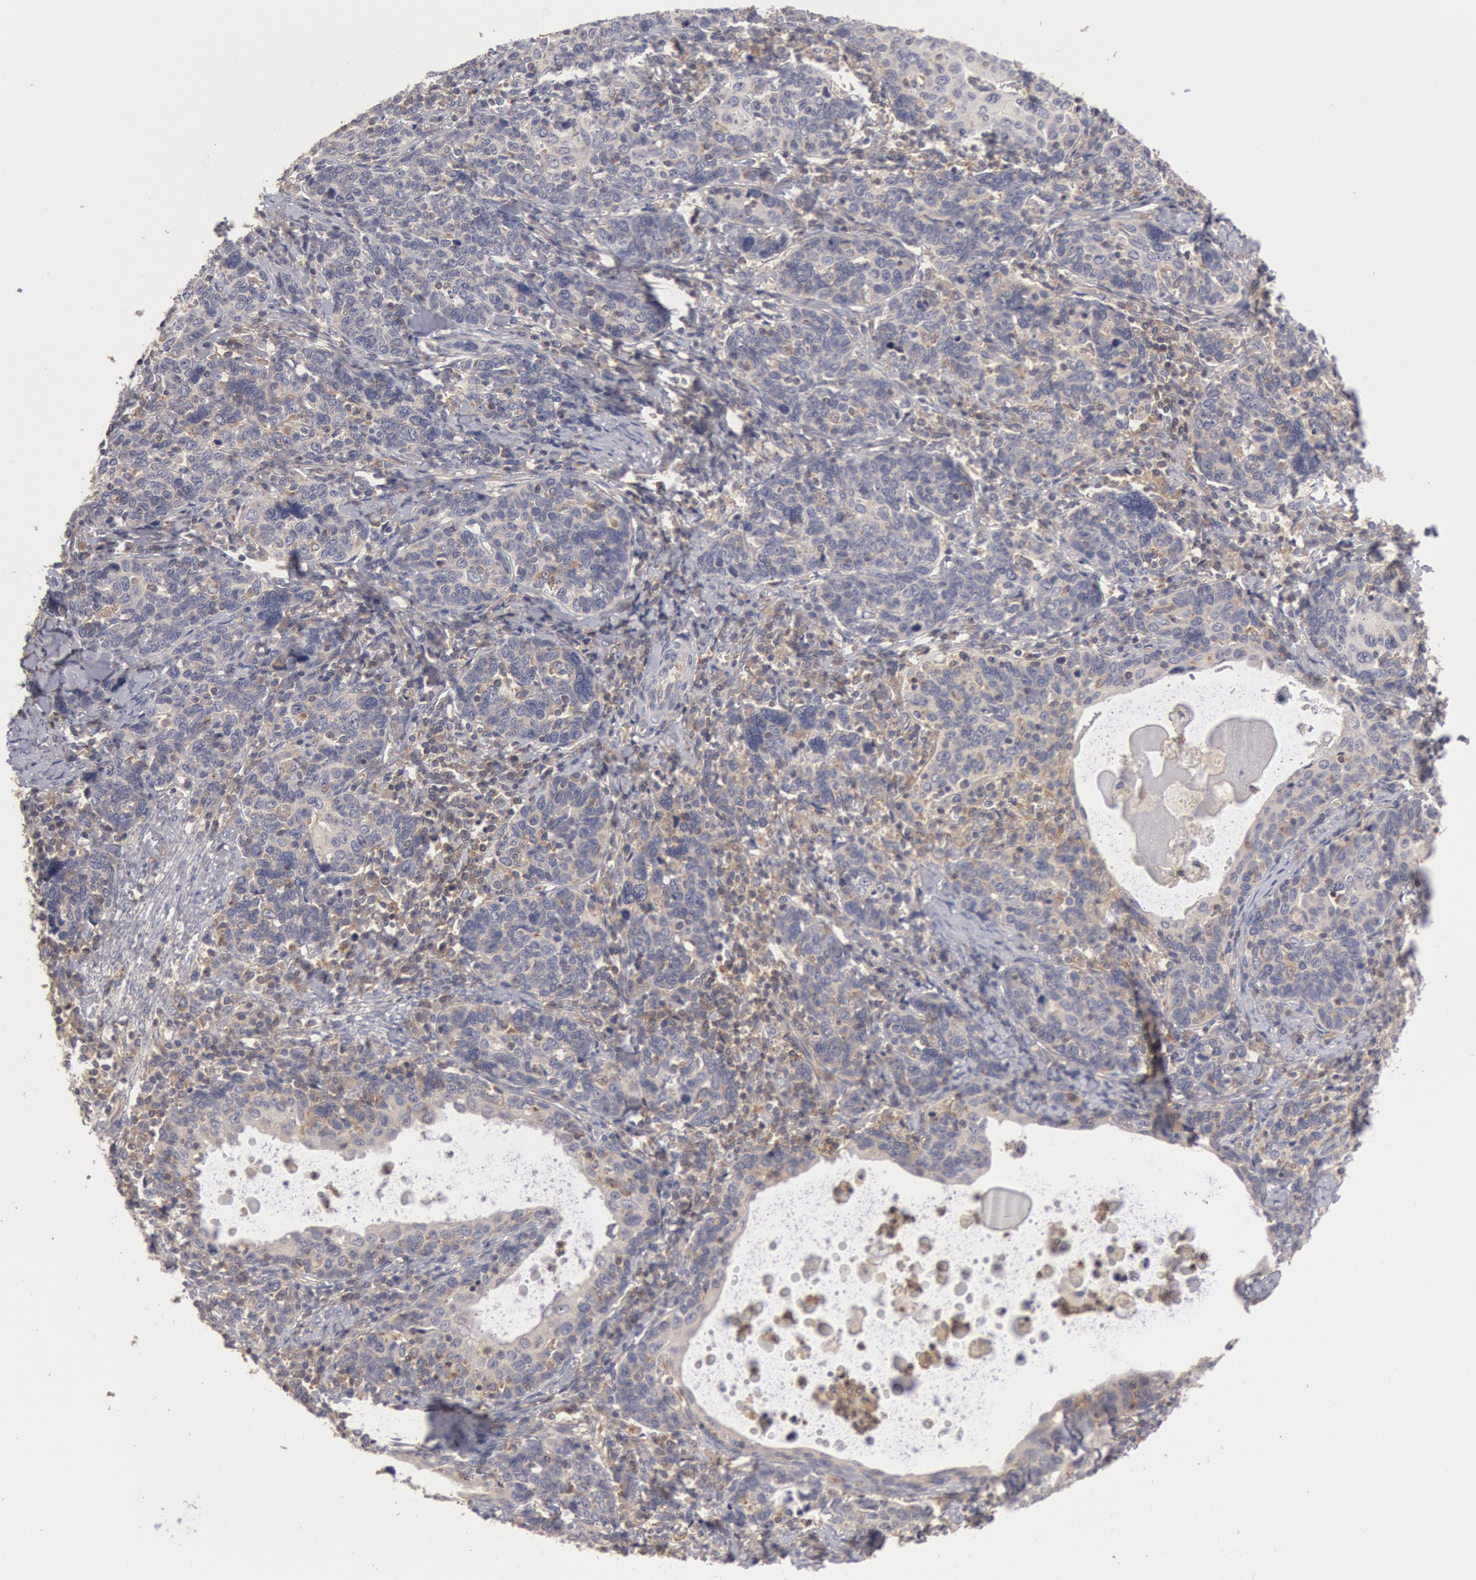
{"staining": {"intensity": "weak", "quantity": "<25%", "location": "cytoplasmic/membranous"}, "tissue": "cervical cancer", "cell_type": "Tumor cells", "image_type": "cancer", "snomed": [{"axis": "morphology", "description": "Squamous cell carcinoma, NOS"}, {"axis": "topography", "description": "Cervix"}], "caption": "Tumor cells are negative for protein expression in human squamous cell carcinoma (cervical).", "gene": "PIK3R1", "patient": {"sex": "female", "age": 41}}